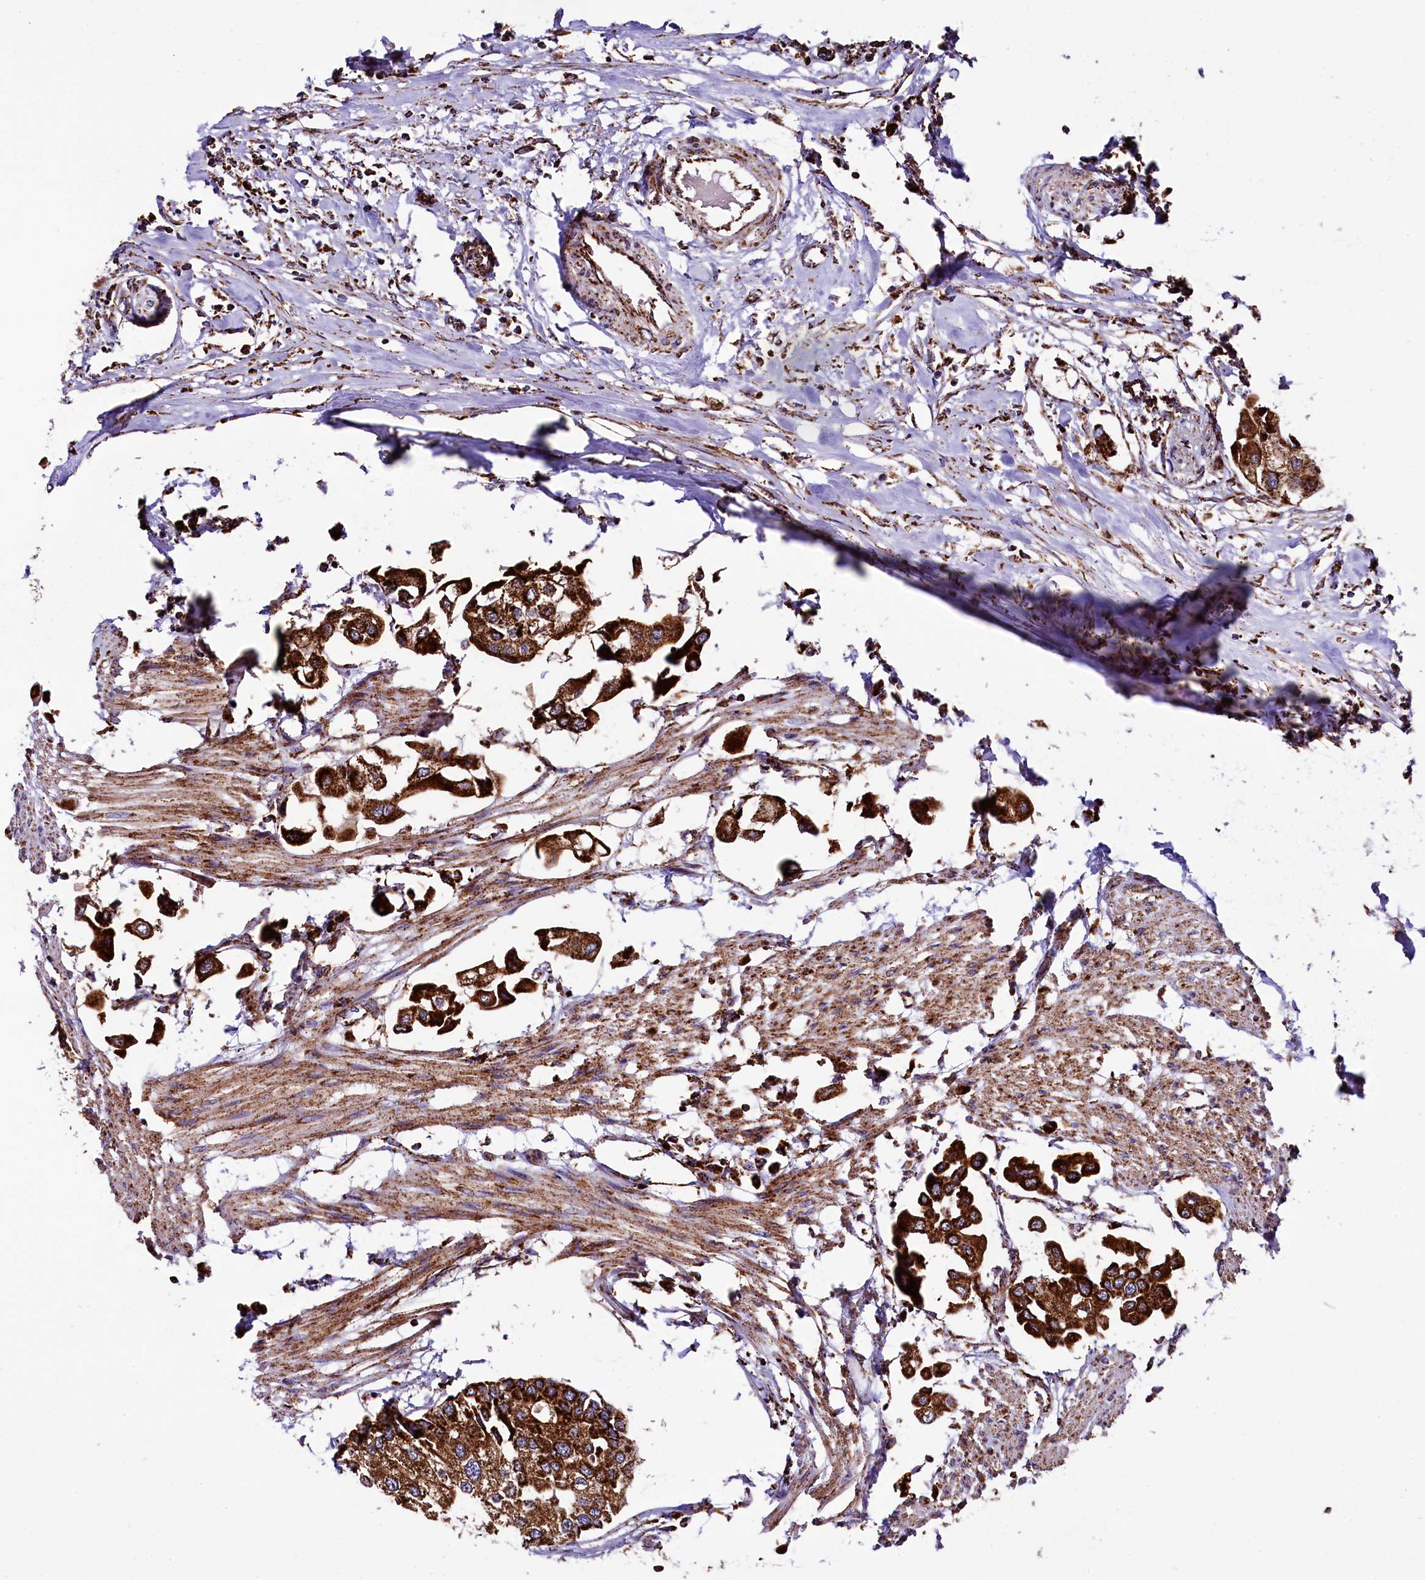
{"staining": {"intensity": "strong", "quantity": ">75%", "location": "cytoplasmic/membranous"}, "tissue": "urothelial cancer", "cell_type": "Tumor cells", "image_type": "cancer", "snomed": [{"axis": "morphology", "description": "Urothelial carcinoma, High grade"}, {"axis": "topography", "description": "Urinary bladder"}], "caption": "This is a photomicrograph of immunohistochemistry staining of high-grade urothelial carcinoma, which shows strong expression in the cytoplasmic/membranous of tumor cells.", "gene": "KLC2", "patient": {"sex": "male", "age": 64}}